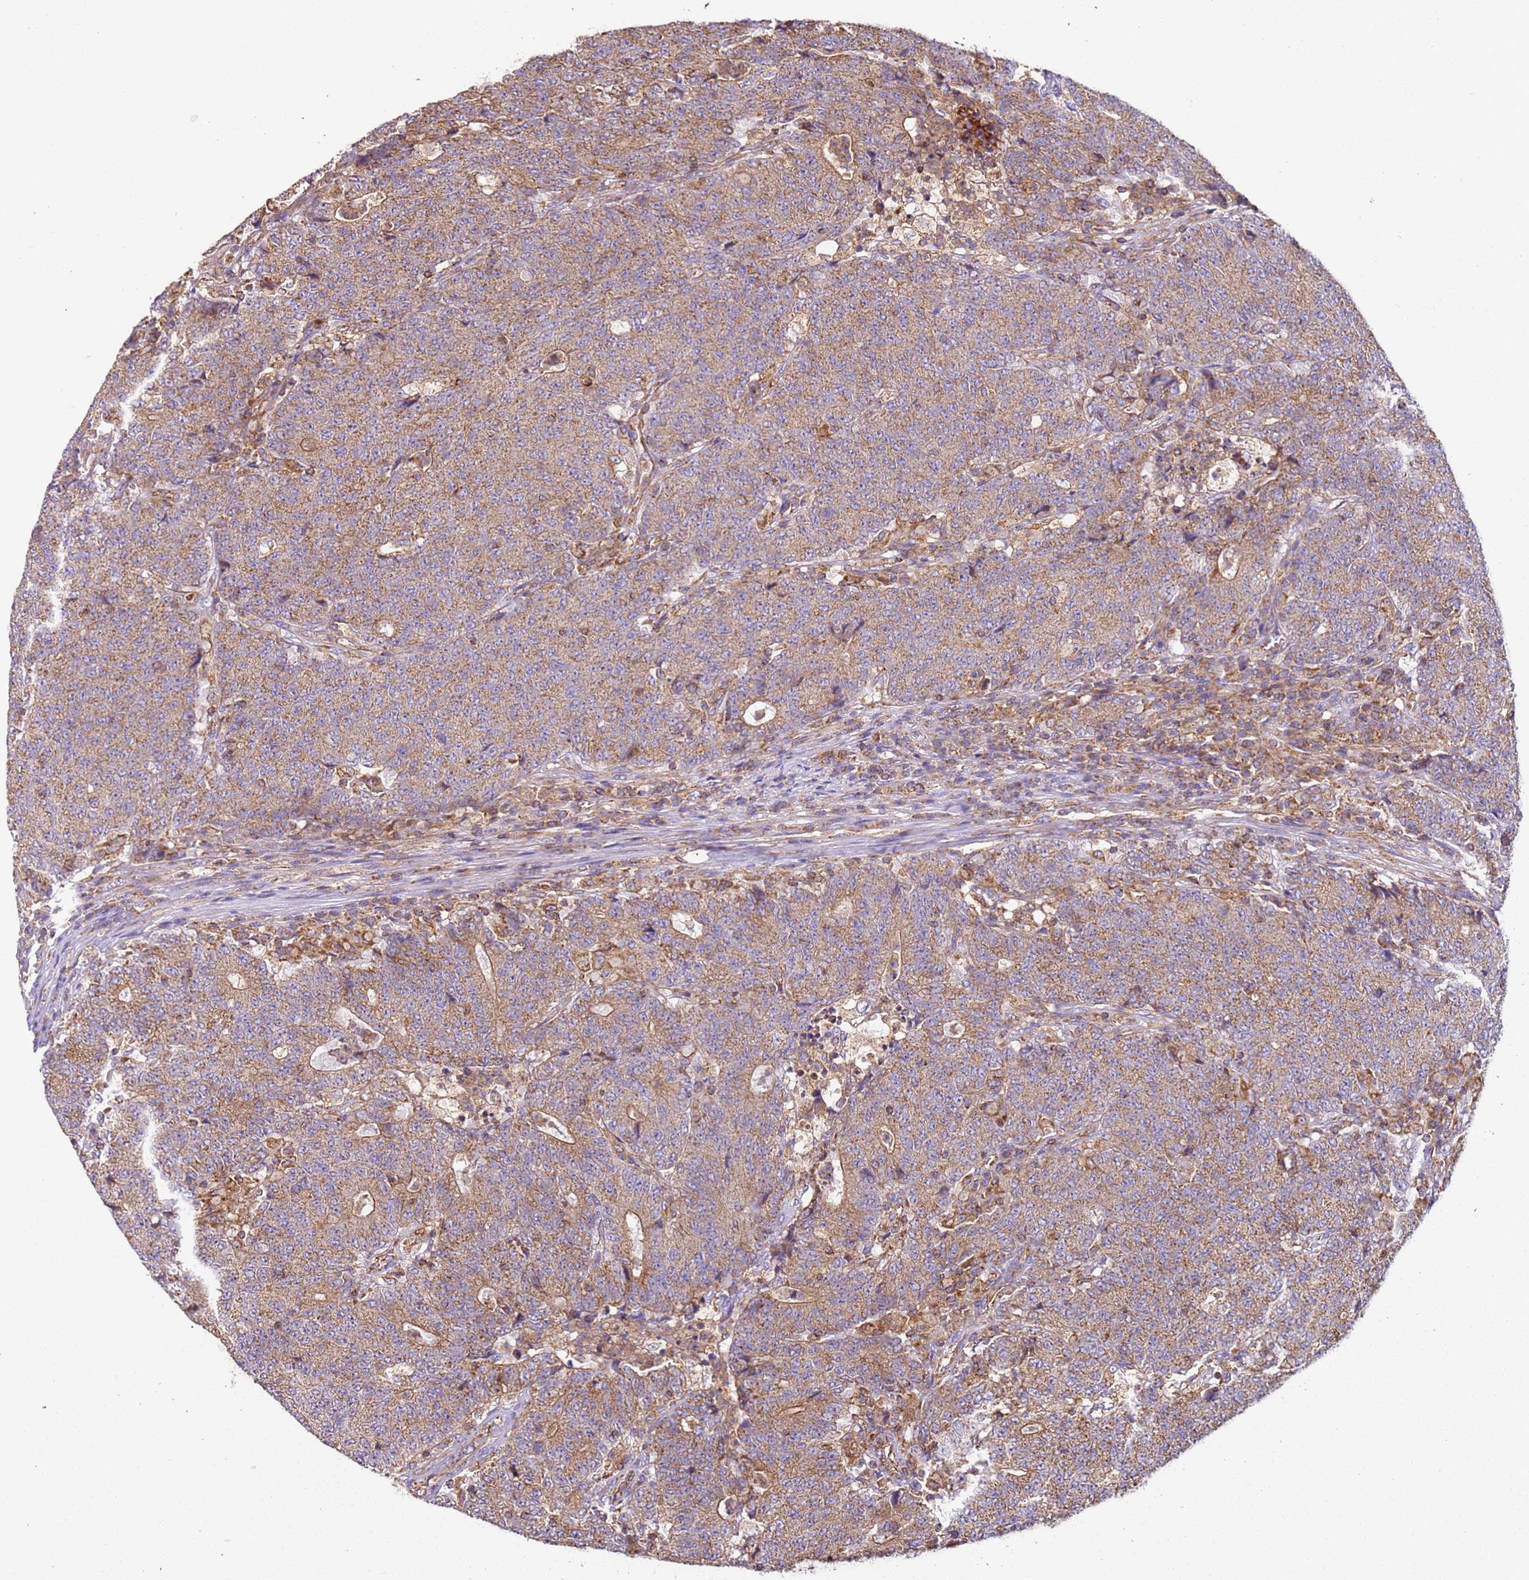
{"staining": {"intensity": "moderate", "quantity": ">75%", "location": "cytoplasmic/membranous"}, "tissue": "colorectal cancer", "cell_type": "Tumor cells", "image_type": "cancer", "snomed": [{"axis": "morphology", "description": "Adenocarcinoma, NOS"}, {"axis": "topography", "description": "Colon"}], "caption": "Protein staining demonstrates moderate cytoplasmic/membranous expression in approximately >75% of tumor cells in colorectal cancer.", "gene": "RMND5A", "patient": {"sex": "female", "age": 75}}